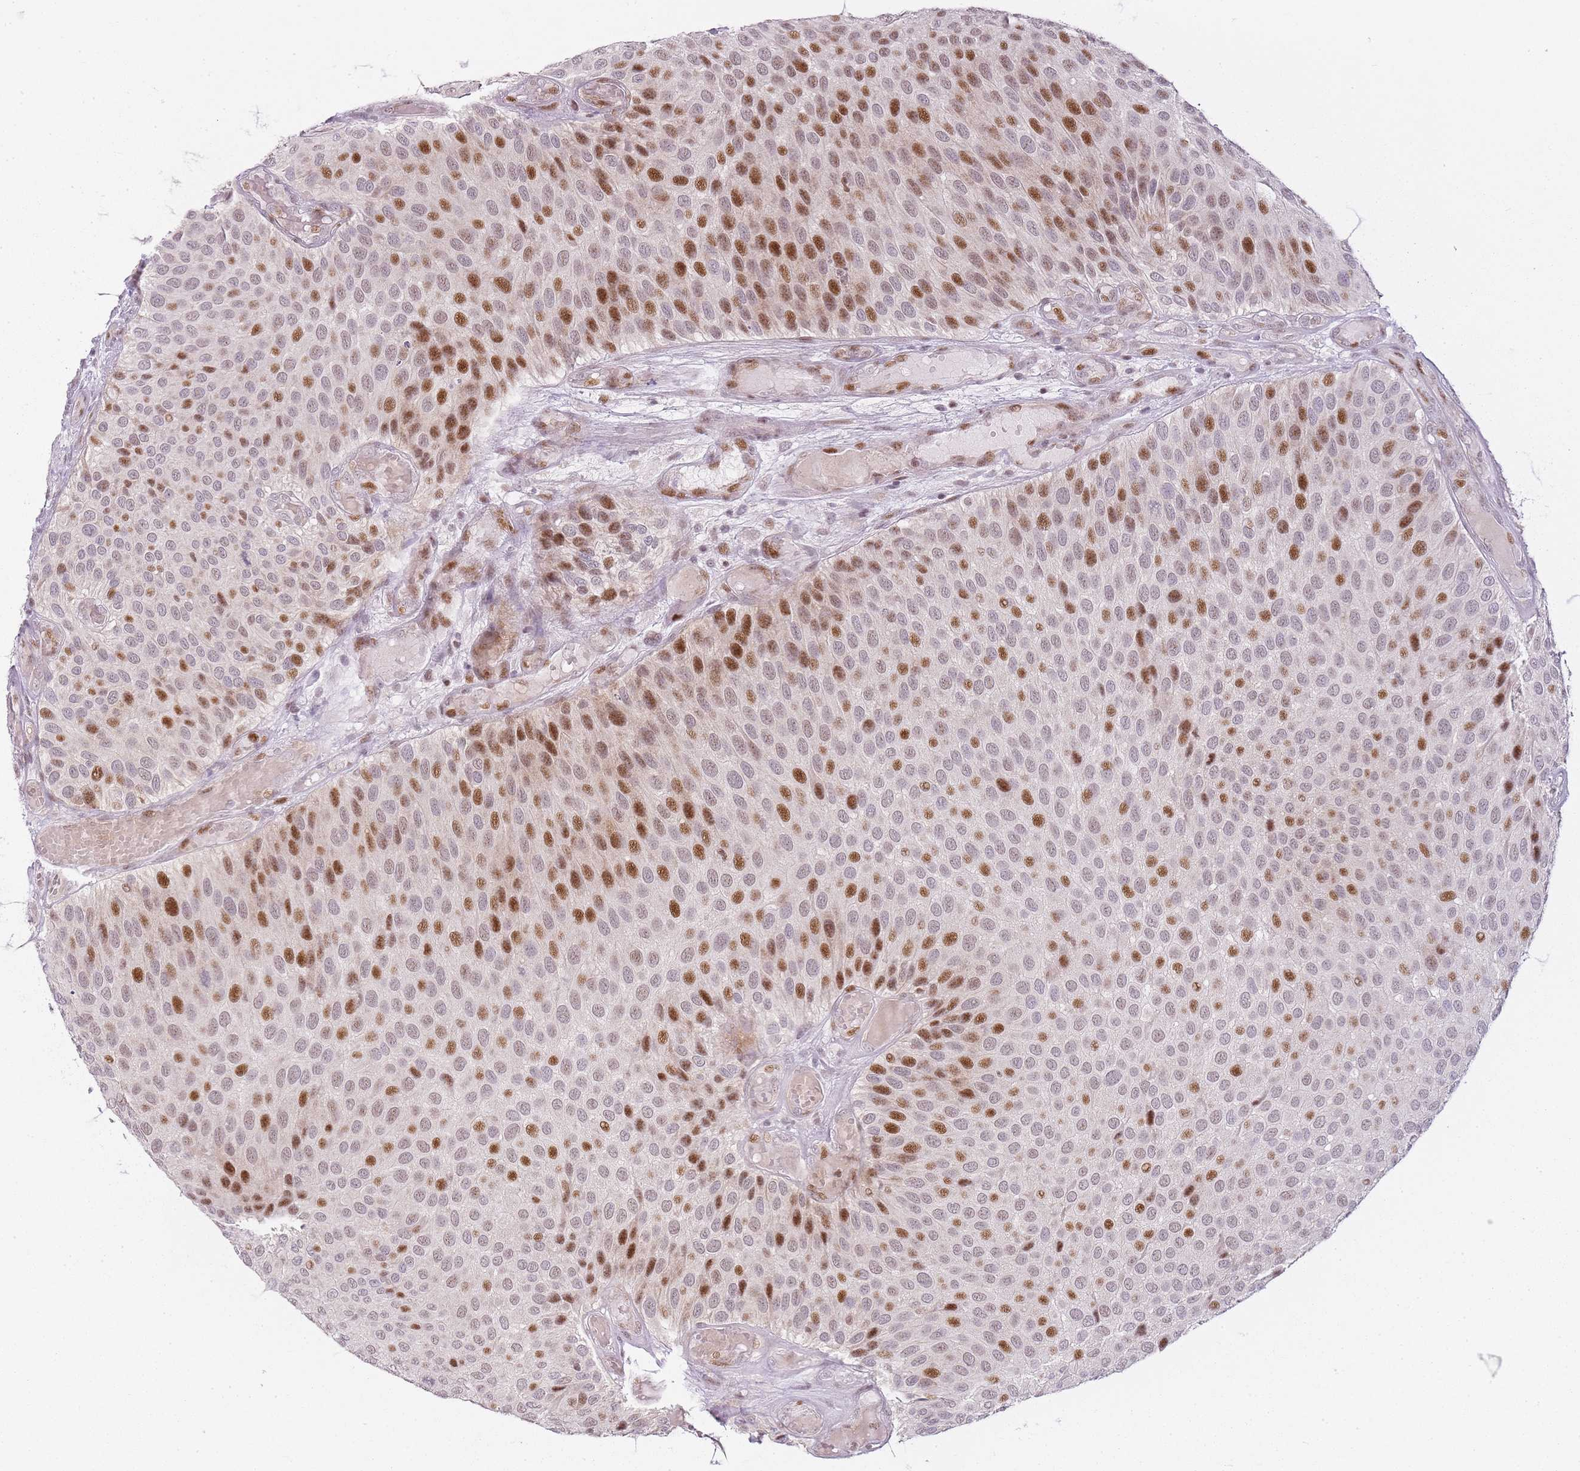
{"staining": {"intensity": "strong", "quantity": "25%-75%", "location": "nuclear"}, "tissue": "urothelial cancer", "cell_type": "Tumor cells", "image_type": "cancer", "snomed": [{"axis": "morphology", "description": "Urothelial carcinoma, Low grade"}, {"axis": "topography", "description": "Urinary bladder"}], "caption": "IHC histopathology image of neoplastic tissue: human low-grade urothelial carcinoma stained using immunohistochemistry (IHC) reveals high levels of strong protein expression localized specifically in the nuclear of tumor cells, appearing as a nuclear brown color.", "gene": "OGG1", "patient": {"sex": "male", "age": 89}}